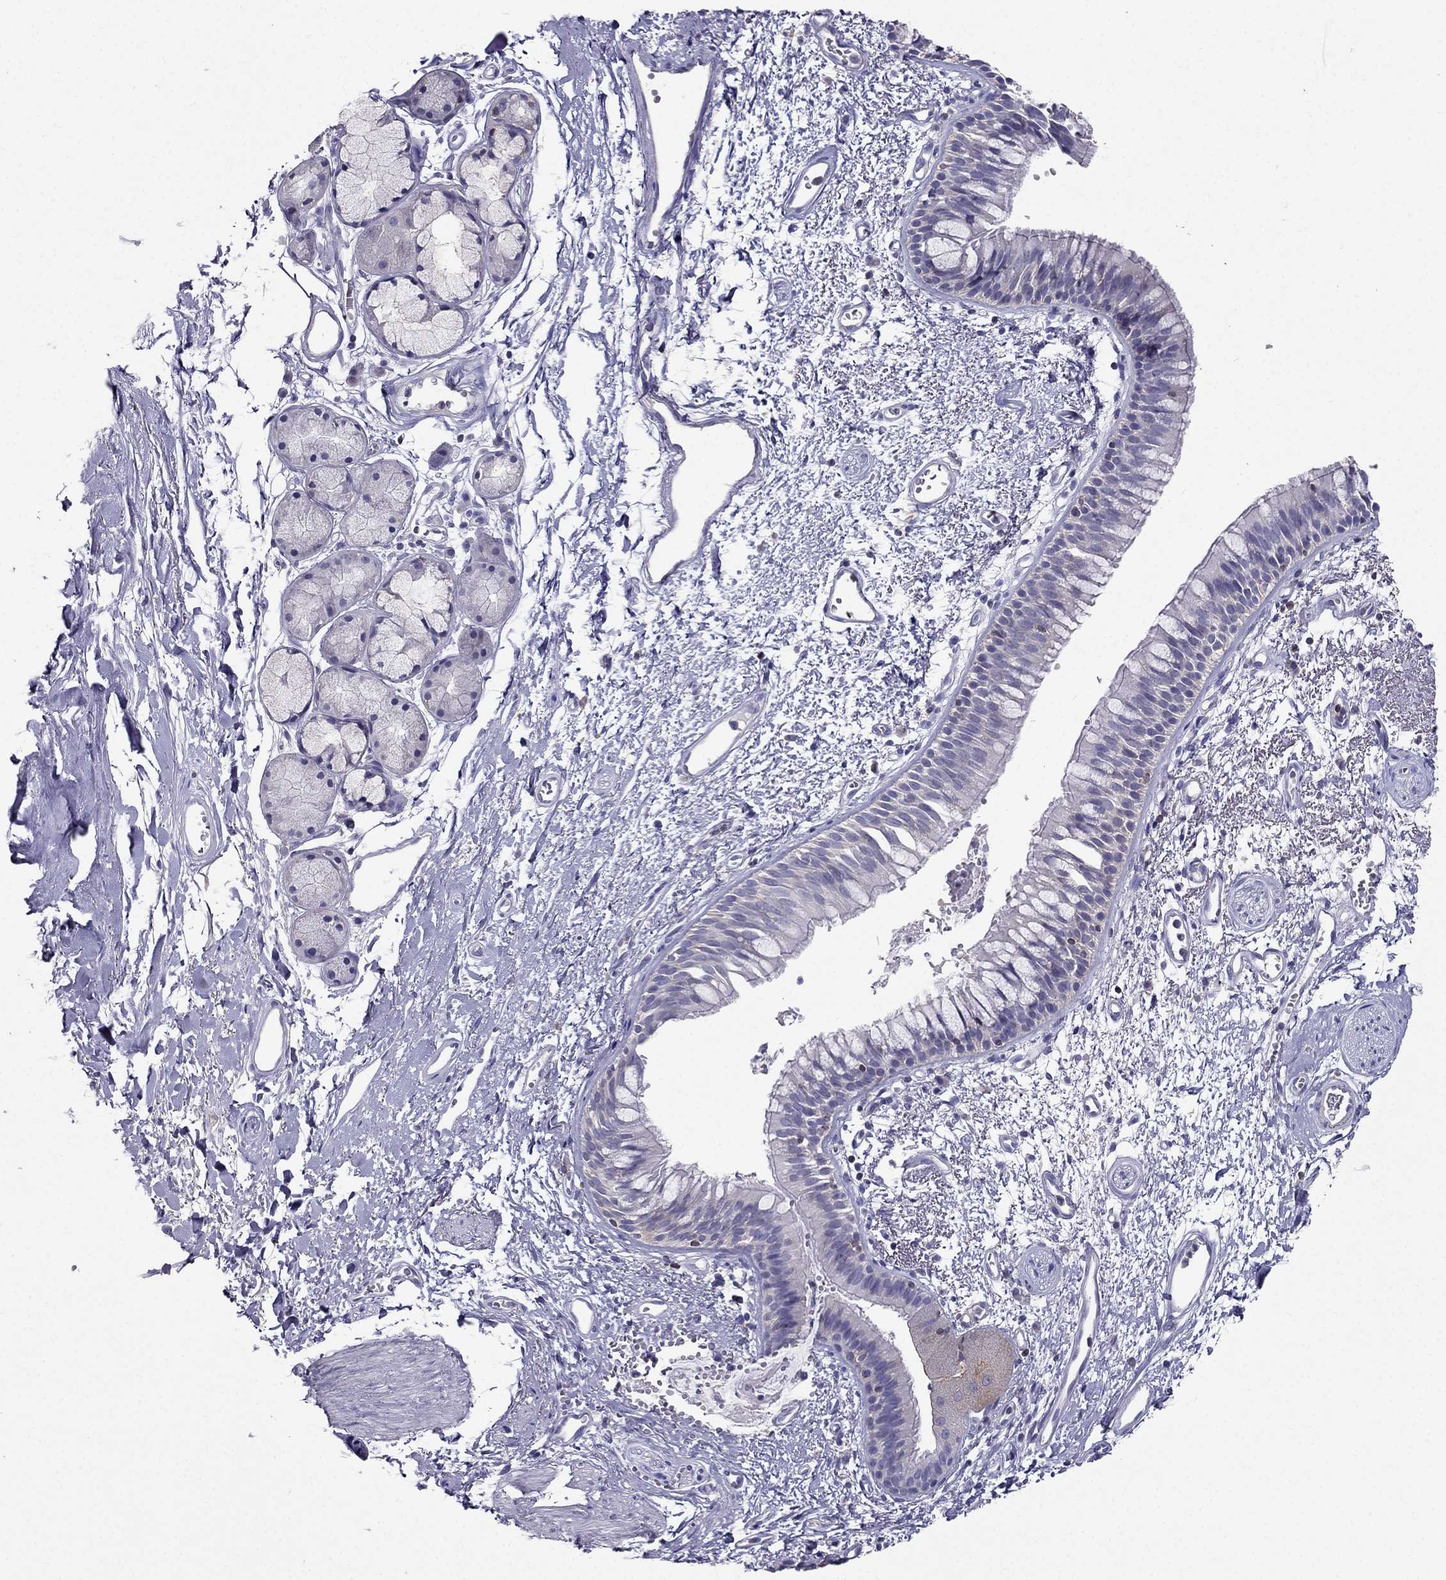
{"staining": {"intensity": "negative", "quantity": "none", "location": "none"}, "tissue": "bronchus", "cell_type": "Respiratory epithelial cells", "image_type": "normal", "snomed": [{"axis": "morphology", "description": "Normal tissue, NOS"}, {"axis": "topography", "description": "Cartilage tissue"}, {"axis": "topography", "description": "Bronchus"}], "caption": "DAB immunohistochemical staining of unremarkable human bronchus displays no significant expression in respiratory epithelial cells.", "gene": "AAK1", "patient": {"sex": "male", "age": 66}}